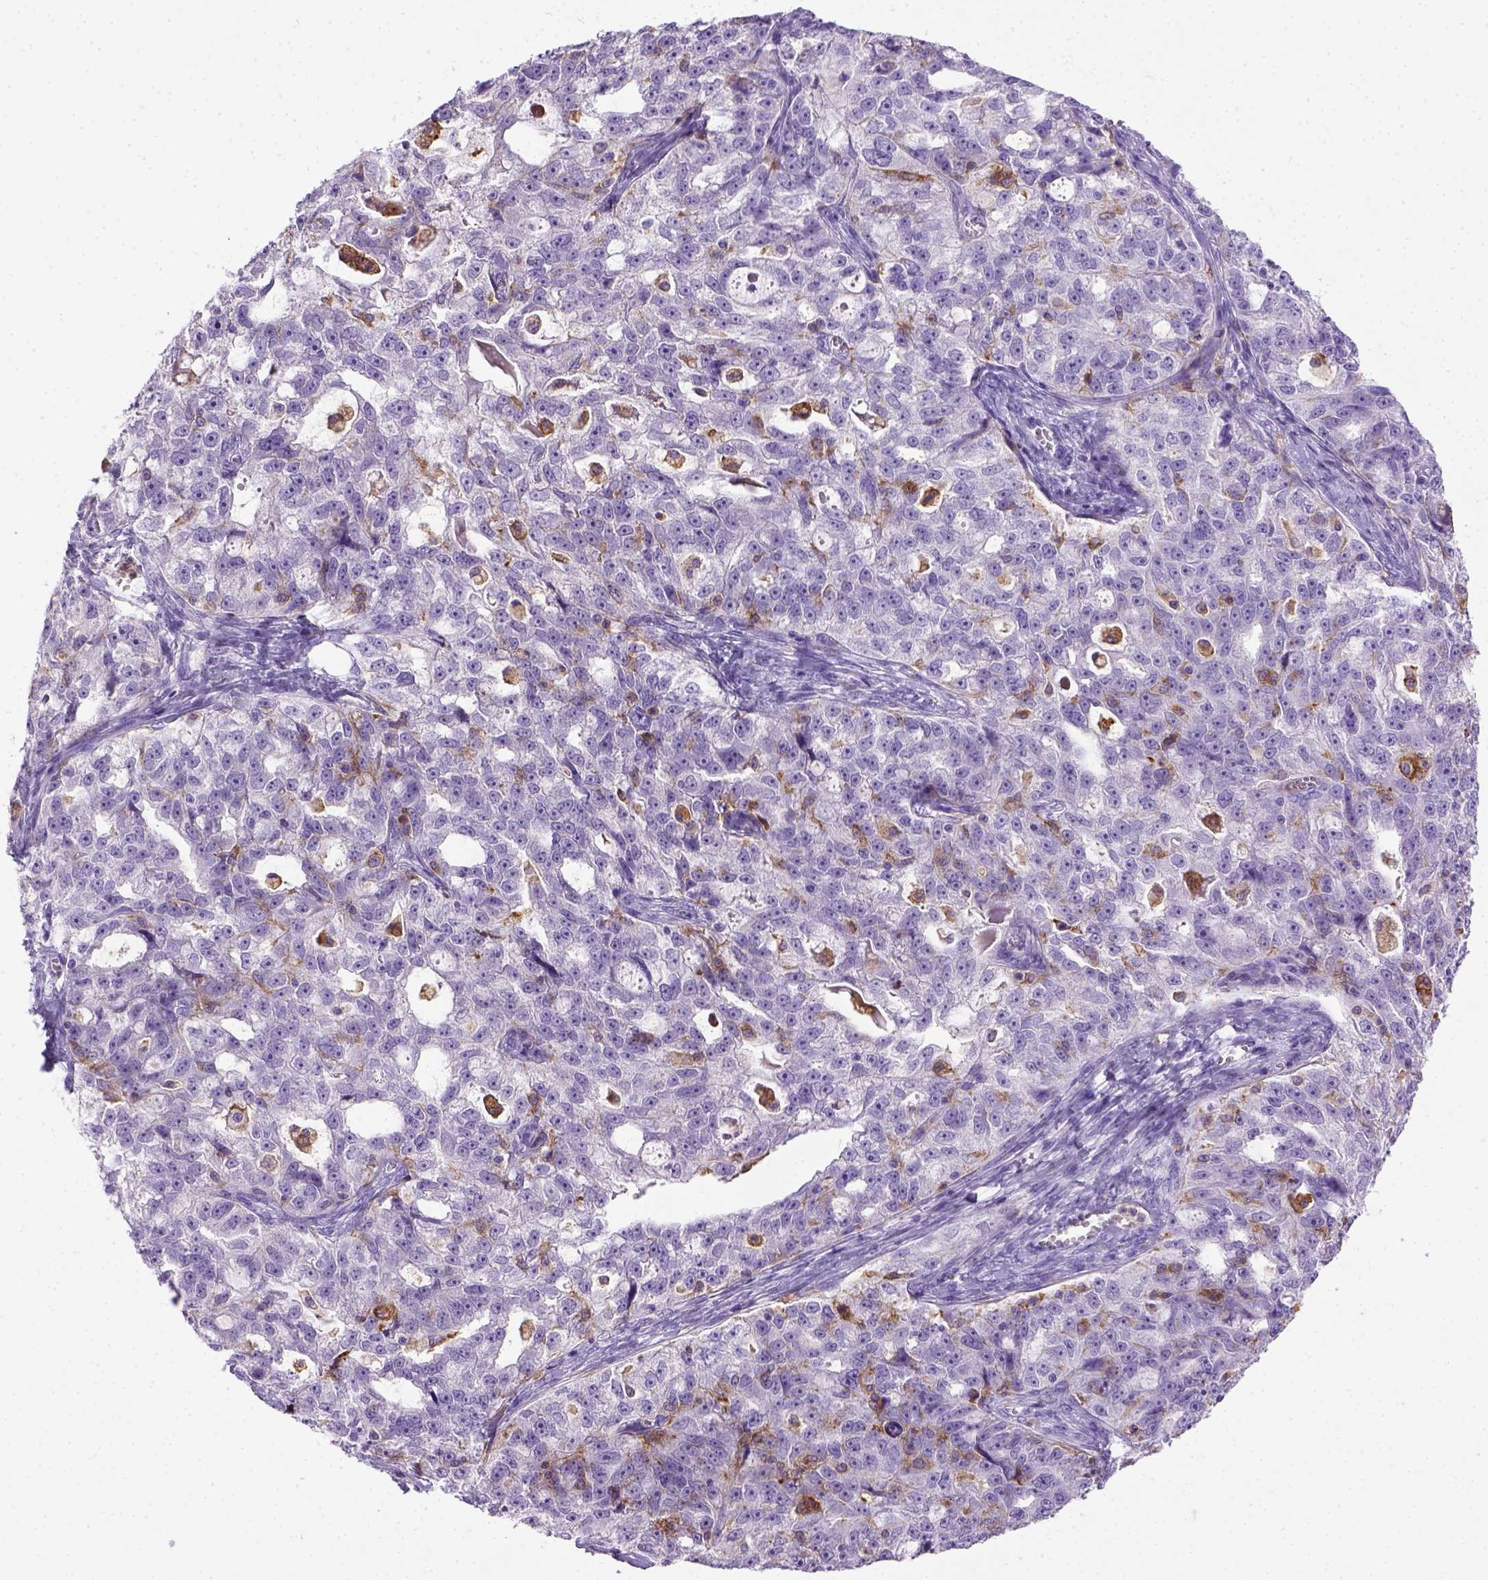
{"staining": {"intensity": "negative", "quantity": "none", "location": "none"}, "tissue": "ovarian cancer", "cell_type": "Tumor cells", "image_type": "cancer", "snomed": [{"axis": "morphology", "description": "Cystadenocarcinoma, serous, NOS"}, {"axis": "topography", "description": "Ovary"}], "caption": "High magnification brightfield microscopy of ovarian cancer (serous cystadenocarcinoma) stained with DAB (brown) and counterstained with hematoxylin (blue): tumor cells show no significant positivity.", "gene": "ITGAX", "patient": {"sex": "female", "age": 51}}